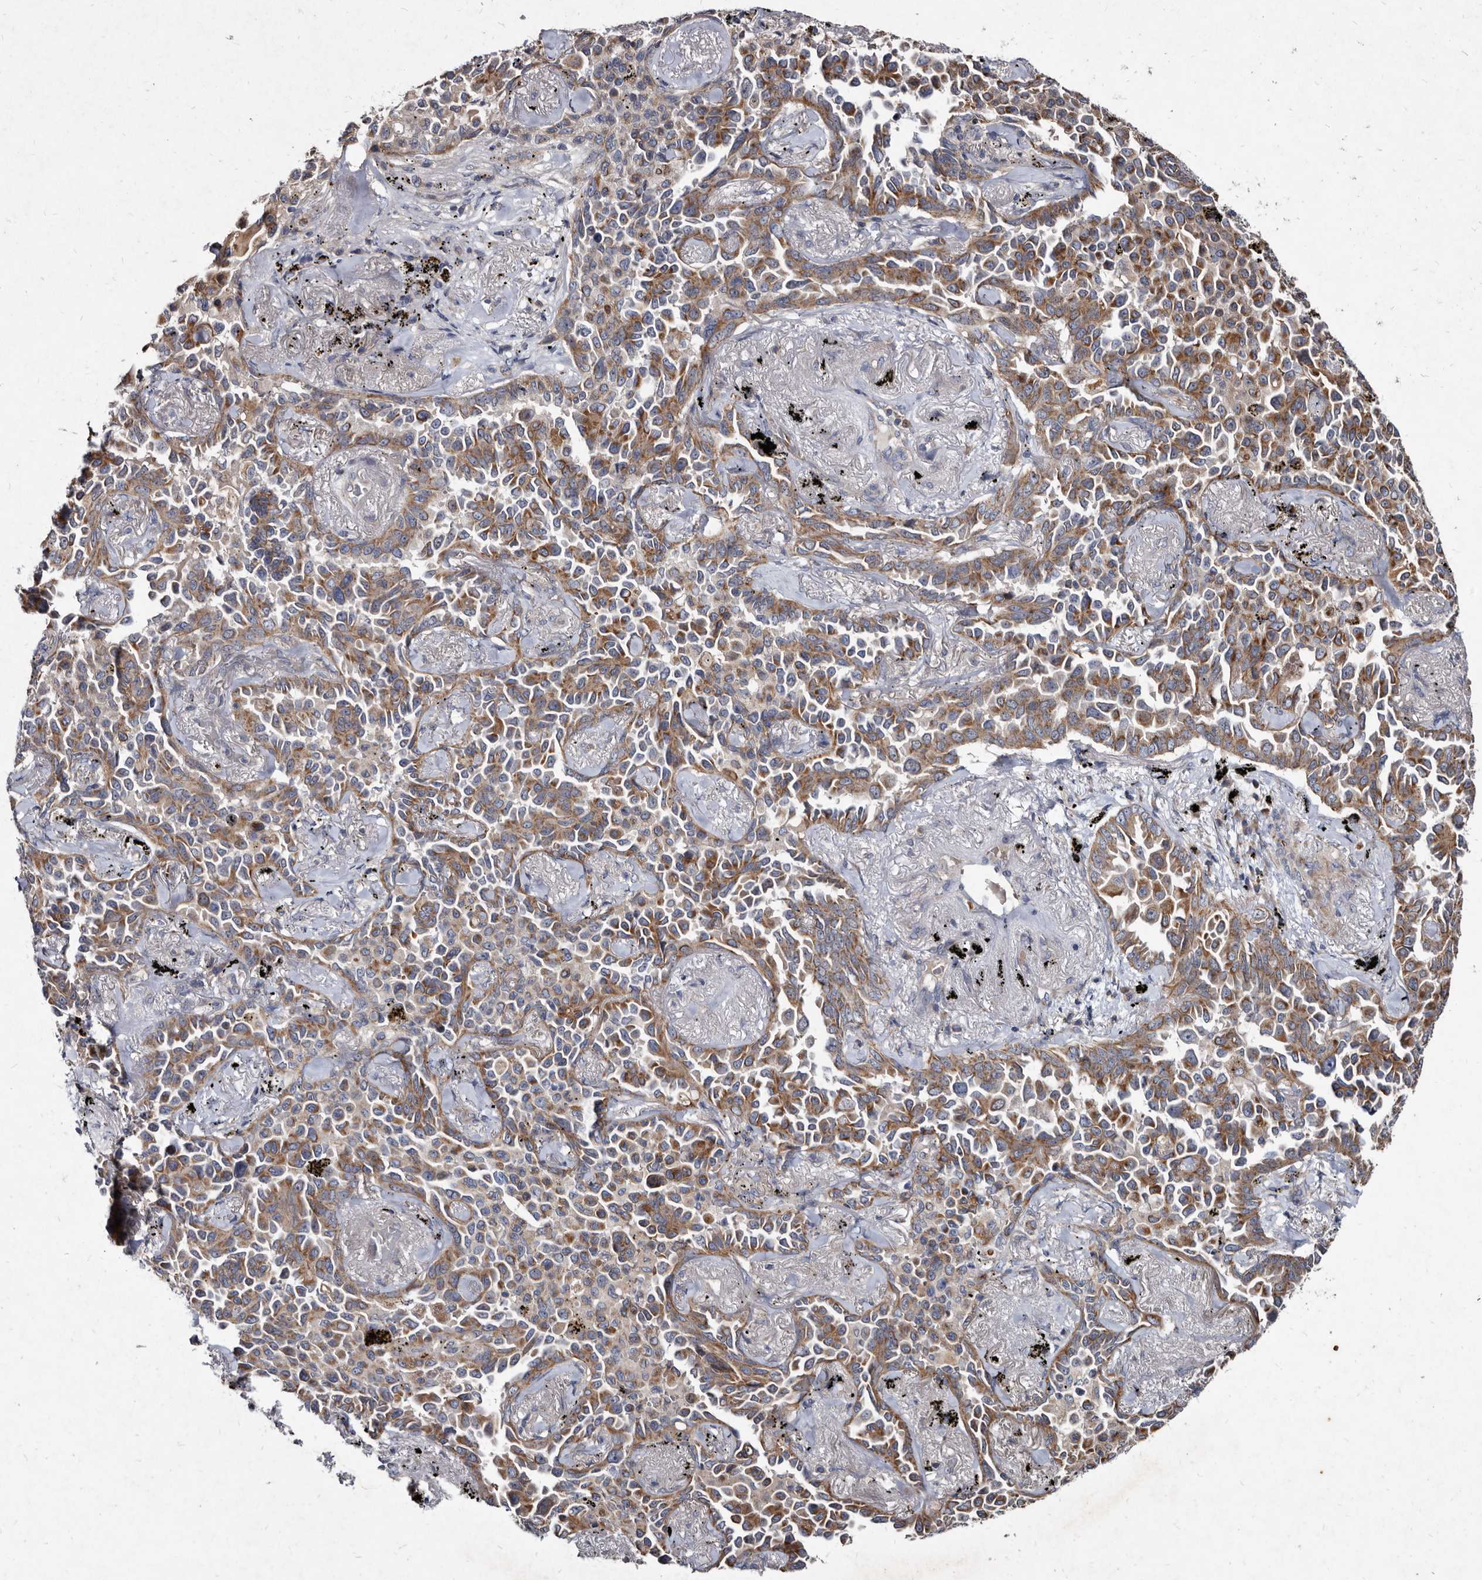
{"staining": {"intensity": "moderate", "quantity": ">75%", "location": "cytoplasmic/membranous"}, "tissue": "lung cancer", "cell_type": "Tumor cells", "image_type": "cancer", "snomed": [{"axis": "morphology", "description": "Adenocarcinoma, NOS"}, {"axis": "topography", "description": "Lung"}], "caption": "Immunohistochemical staining of lung cancer demonstrates medium levels of moderate cytoplasmic/membranous protein staining in approximately >75% of tumor cells.", "gene": "YPEL3", "patient": {"sex": "female", "age": 67}}